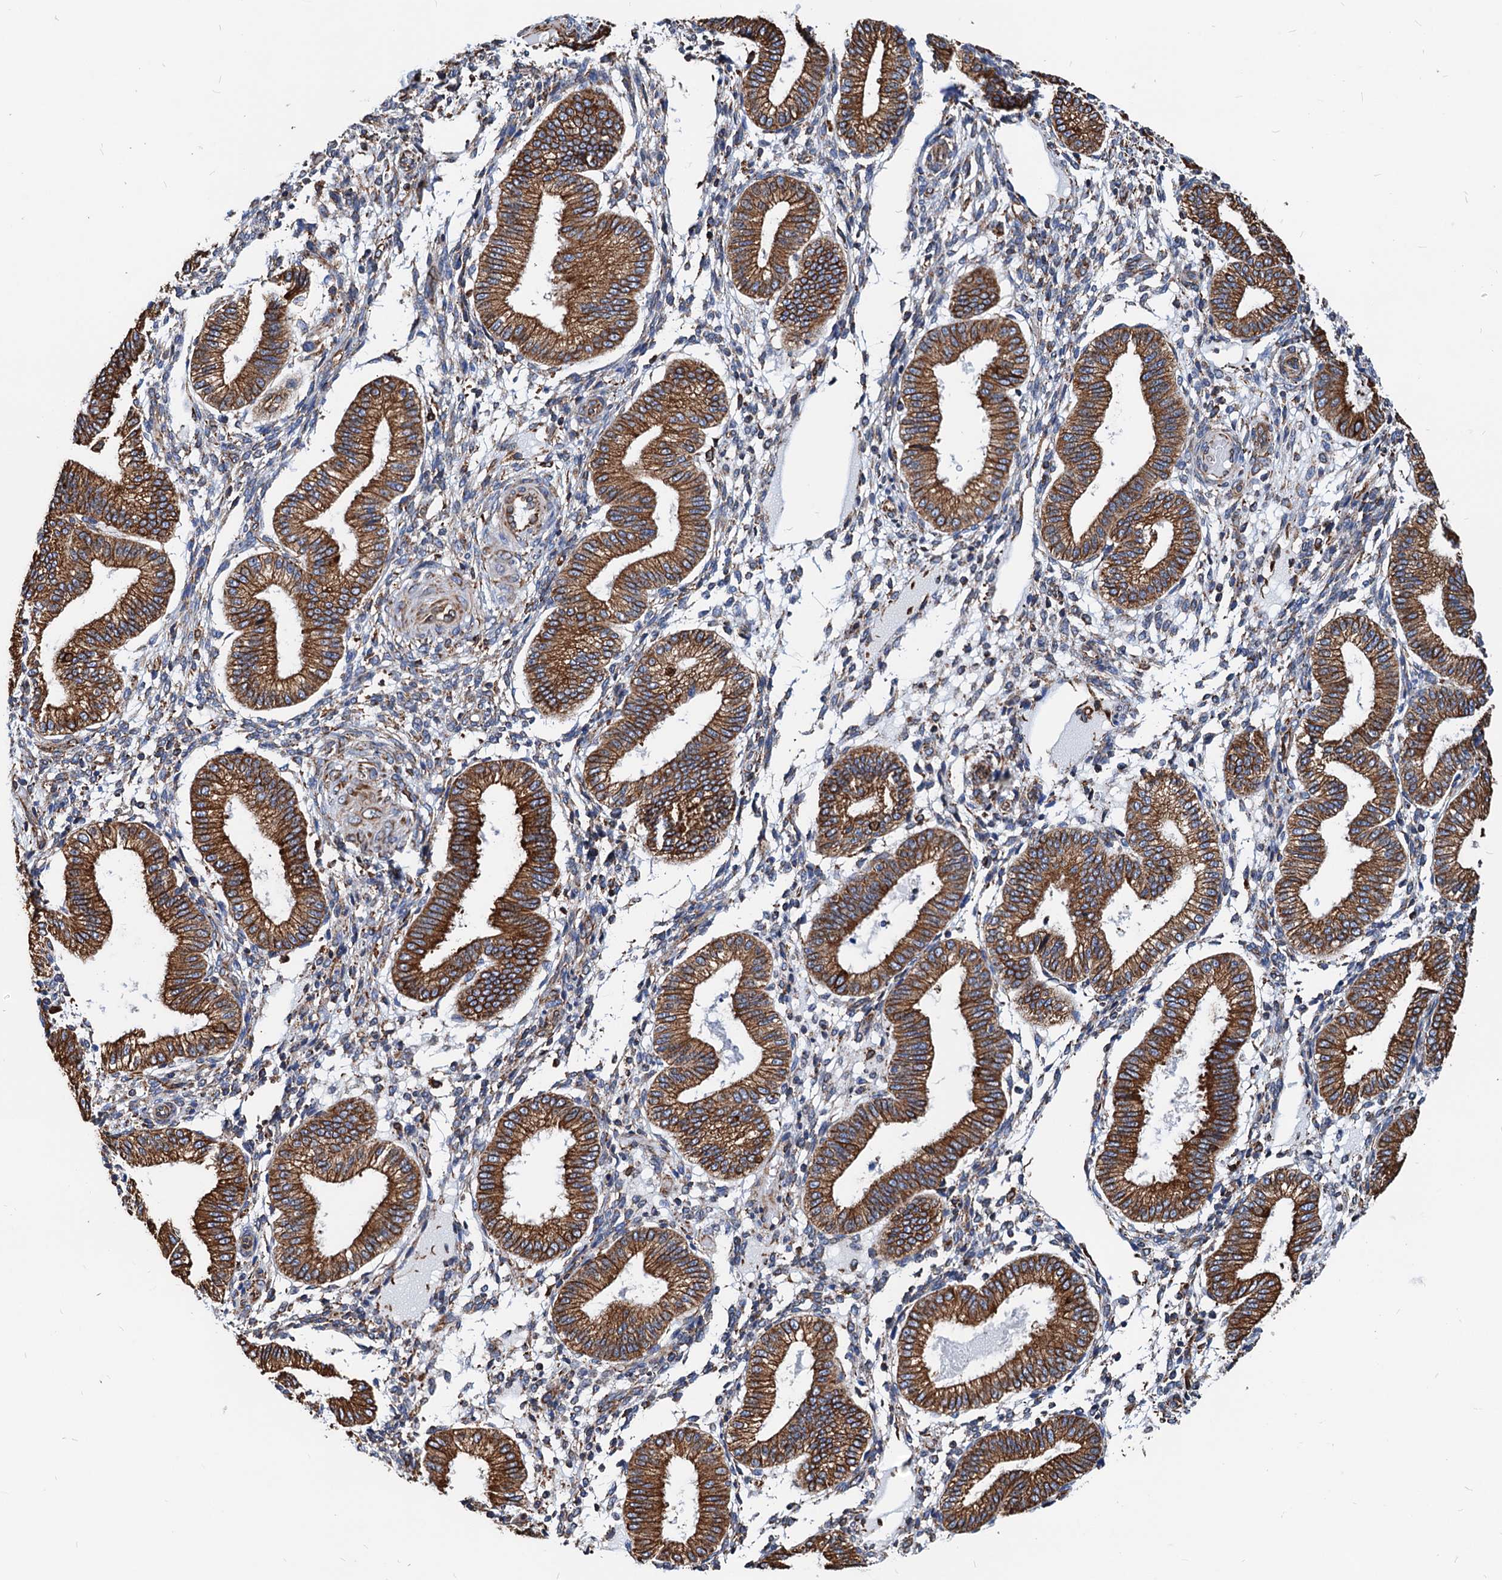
{"staining": {"intensity": "moderate", "quantity": "<25%", "location": "cytoplasmic/membranous"}, "tissue": "endometrium", "cell_type": "Cells in endometrial stroma", "image_type": "normal", "snomed": [{"axis": "morphology", "description": "Normal tissue, NOS"}, {"axis": "topography", "description": "Endometrium"}], "caption": "IHC staining of normal endometrium, which exhibits low levels of moderate cytoplasmic/membranous positivity in approximately <25% of cells in endometrial stroma indicating moderate cytoplasmic/membranous protein staining. The staining was performed using DAB (3,3'-diaminobenzidine) (brown) for protein detection and nuclei were counterstained in hematoxylin (blue).", "gene": "HSPA5", "patient": {"sex": "female", "age": 39}}